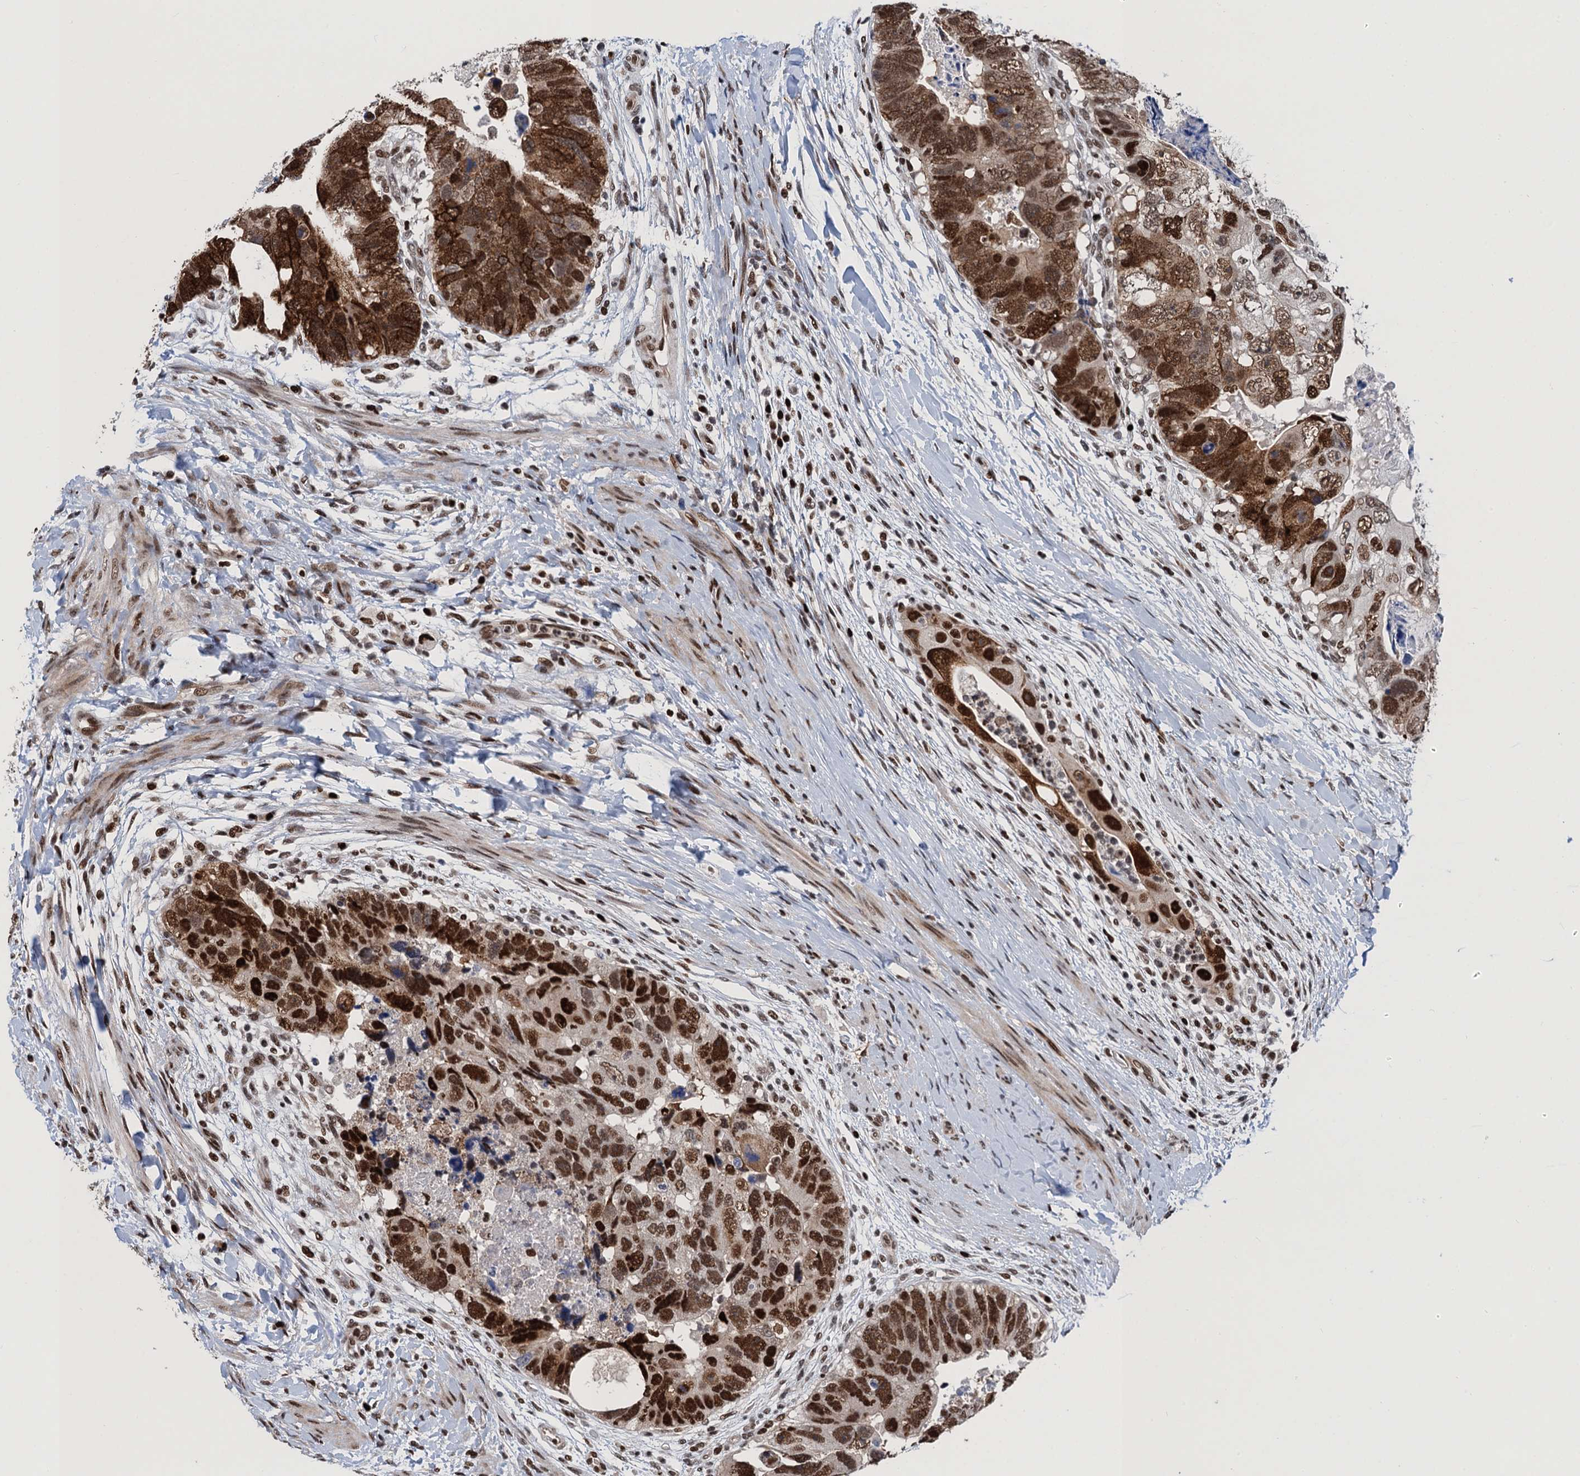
{"staining": {"intensity": "strong", "quantity": ">75%", "location": "cytoplasmic/membranous,nuclear"}, "tissue": "colorectal cancer", "cell_type": "Tumor cells", "image_type": "cancer", "snomed": [{"axis": "morphology", "description": "Adenocarcinoma, NOS"}, {"axis": "topography", "description": "Rectum"}], "caption": "Tumor cells show strong cytoplasmic/membranous and nuclear staining in about >75% of cells in adenocarcinoma (colorectal). The protein is stained brown, and the nuclei are stained in blue (DAB IHC with brightfield microscopy, high magnification).", "gene": "PPP4R1", "patient": {"sex": "male", "age": 59}}